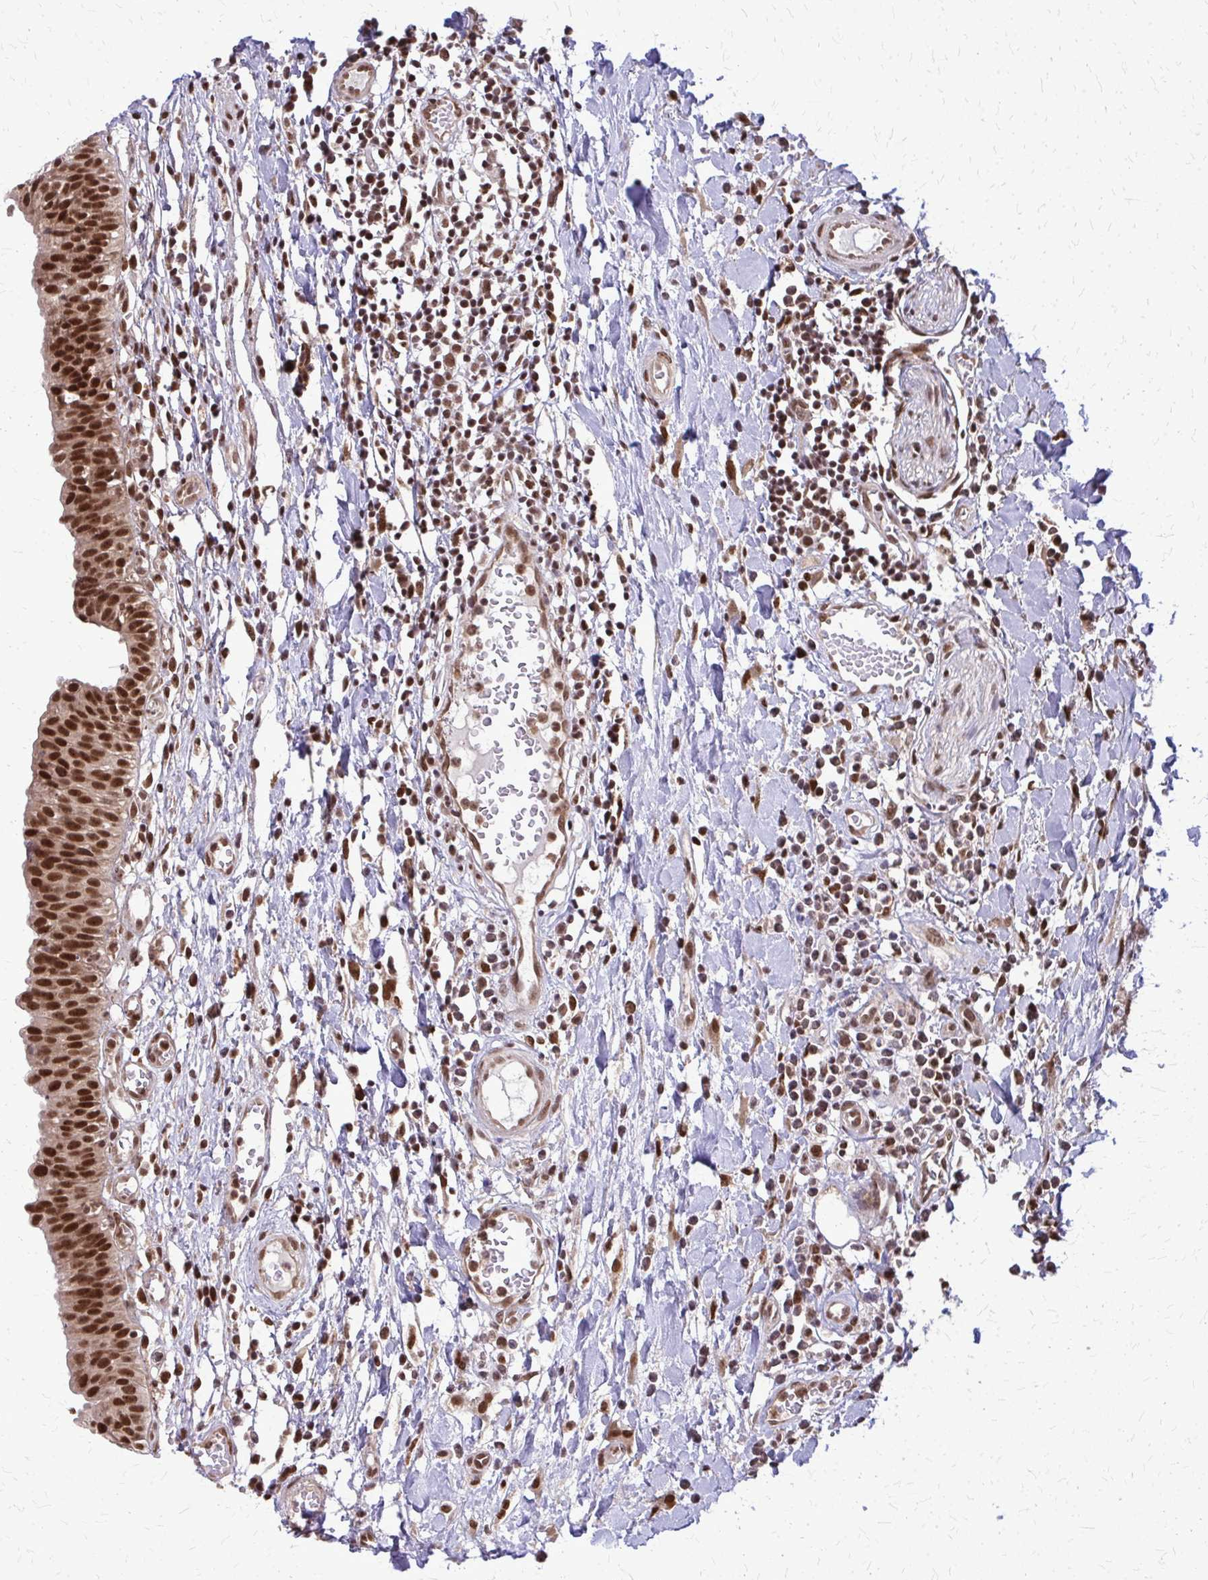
{"staining": {"intensity": "strong", "quantity": ">75%", "location": "nuclear"}, "tissue": "urinary bladder", "cell_type": "Urothelial cells", "image_type": "normal", "snomed": [{"axis": "morphology", "description": "Normal tissue, NOS"}, {"axis": "topography", "description": "Urinary bladder"}], "caption": "A brown stain shows strong nuclear staining of a protein in urothelial cells of unremarkable human urinary bladder.", "gene": "HDAC3", "patient": {"sex": "male", "age": 64}}